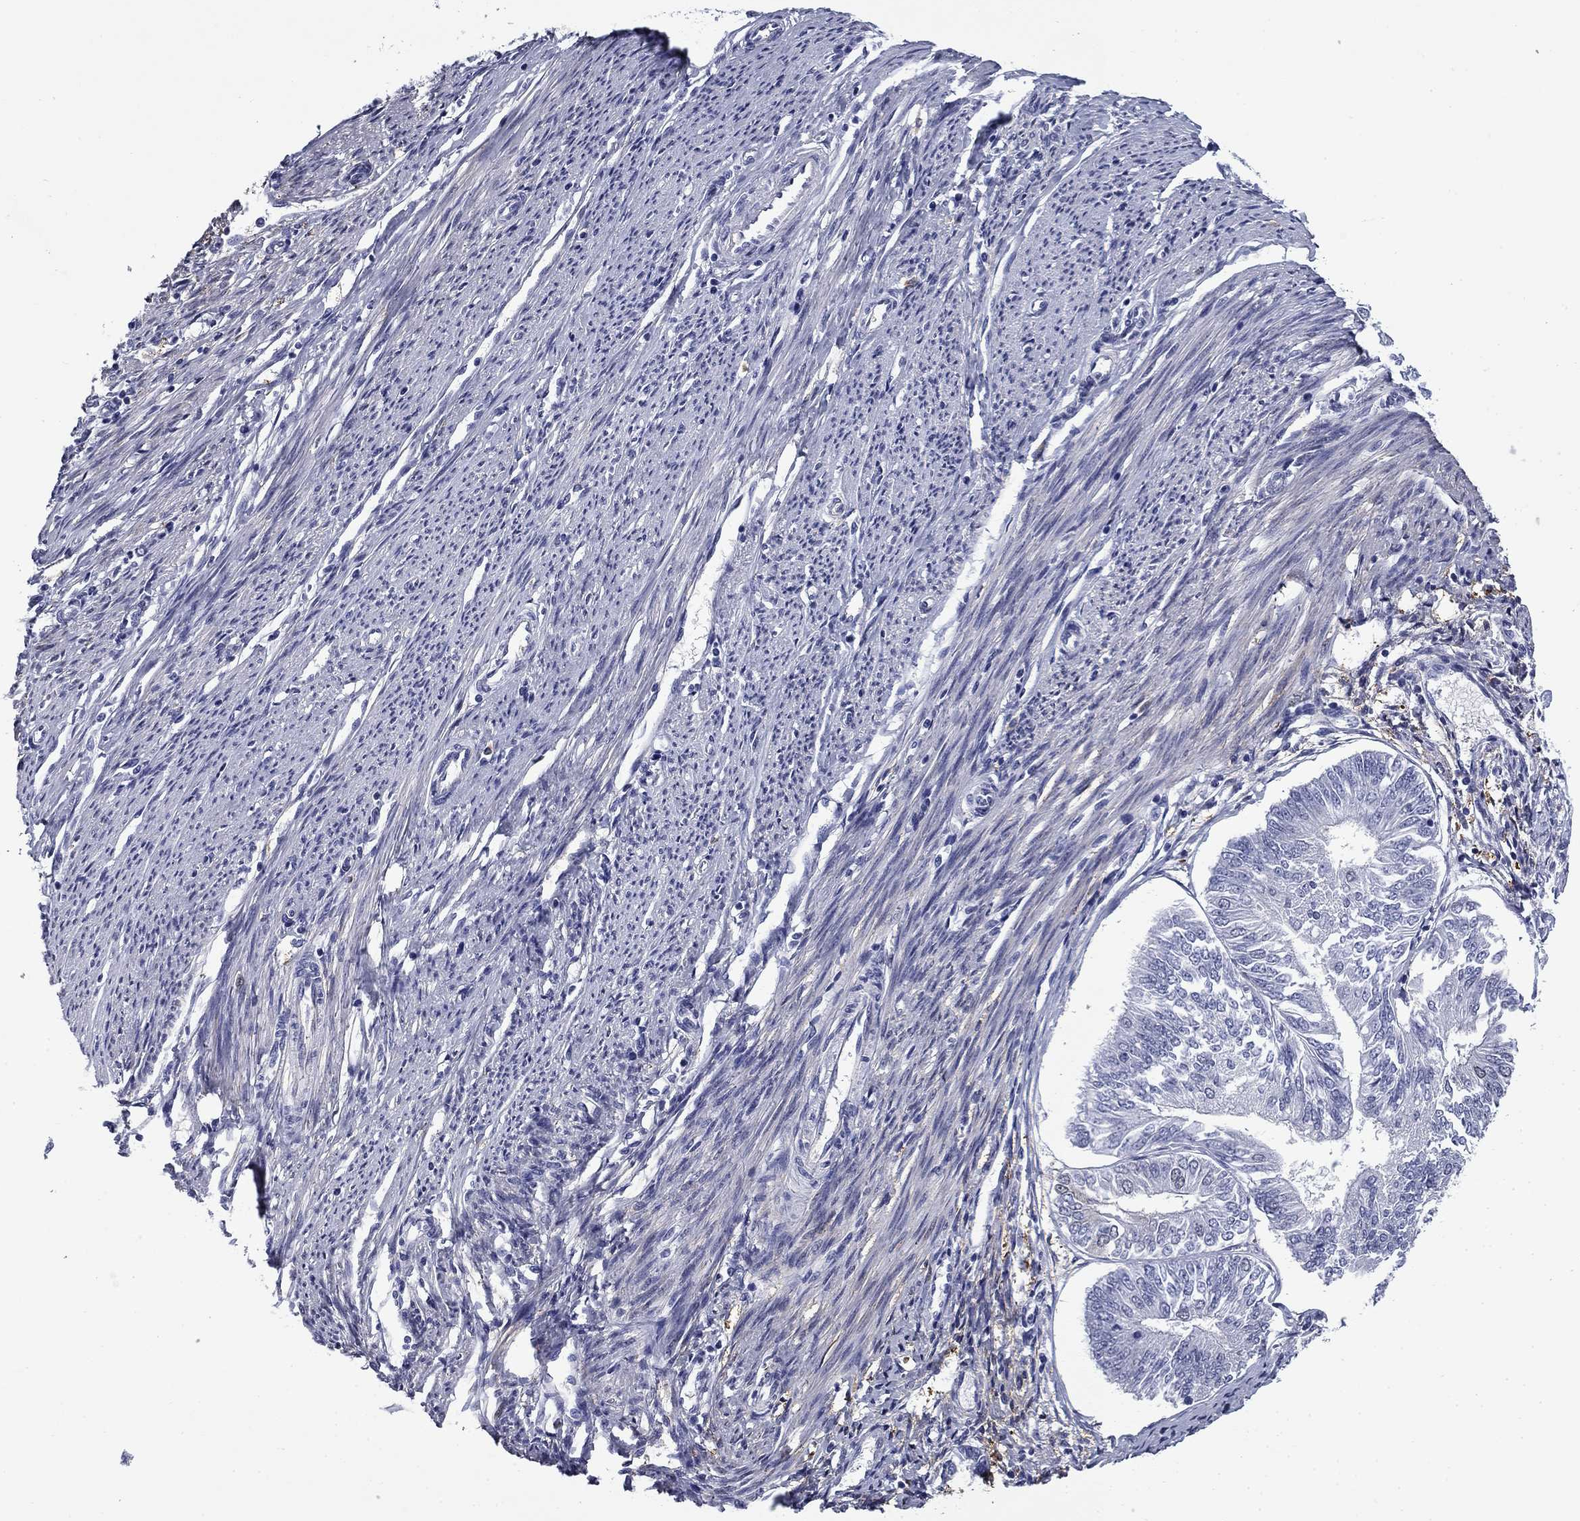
{"staining": {"intensity": "negative", "quantity": "none", "location": "none"}, "tissue": "endometrial cancer", "cell_type": "Tumor cells", "image_type": "cancer", "snomed": [{"axis": "morphology", "description": "Adenocarcinoma, NOS"}, {"axis": "topography", "description": "Endometrium"}], "caption": "The immunohistochemistry (IHC) micrograph has no significant expression in tumor cells of adenocarcinoma (endometrial) tissue. (Stains: DAB (3,3'-diaminobenzidine) immunohistochemistry (IHC) with hematoxylin counter stain, Microscopy: brightfield microscopy at high magnification).", "gene": "BCL2L14", "patient": {"sex": "female", "age": 58}}